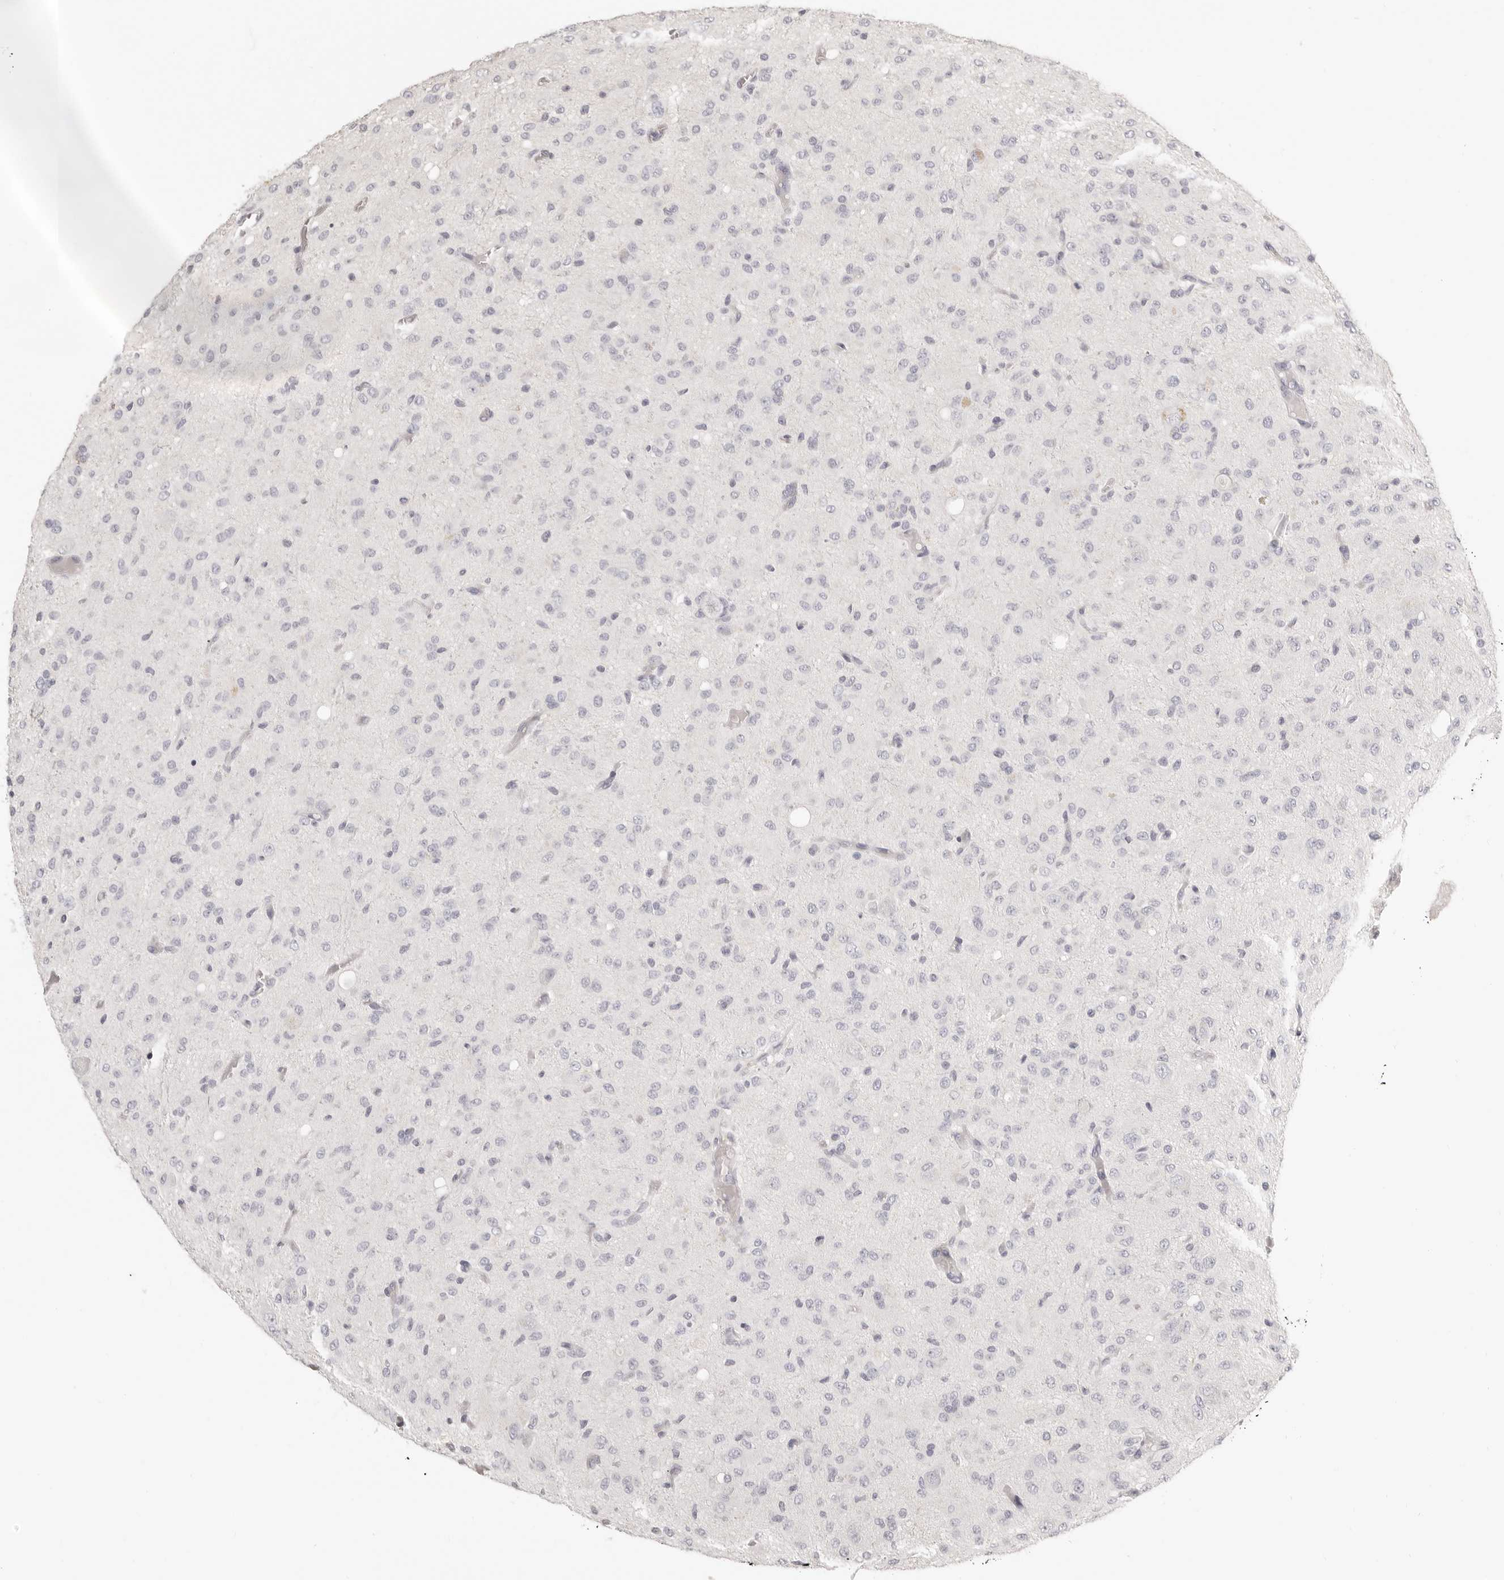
{"staining": {"intensity": "negative", "quantity": "none", "location": "none"}, "tissue": "glioma", "cell_type": "Tumor cells", "image_type": "cancer", "snomed": [{"axis": "morphology", "description": "Glioma, malignant, High grade"}, {"axis": "topography", "description": "Brain"}], "caption": "DAB immunohistochemical staining of glioma exhibits no significant expression in tumor cells. The staining was performed using DAB (3,3'-diaminobenzidine) to visualize the protein expression in brown, while the nuclei were stained in blue with hematoxylin (Magnification: 20x).", "gene": "FABP1", "patient": {"sex": "female", "age": 59}}